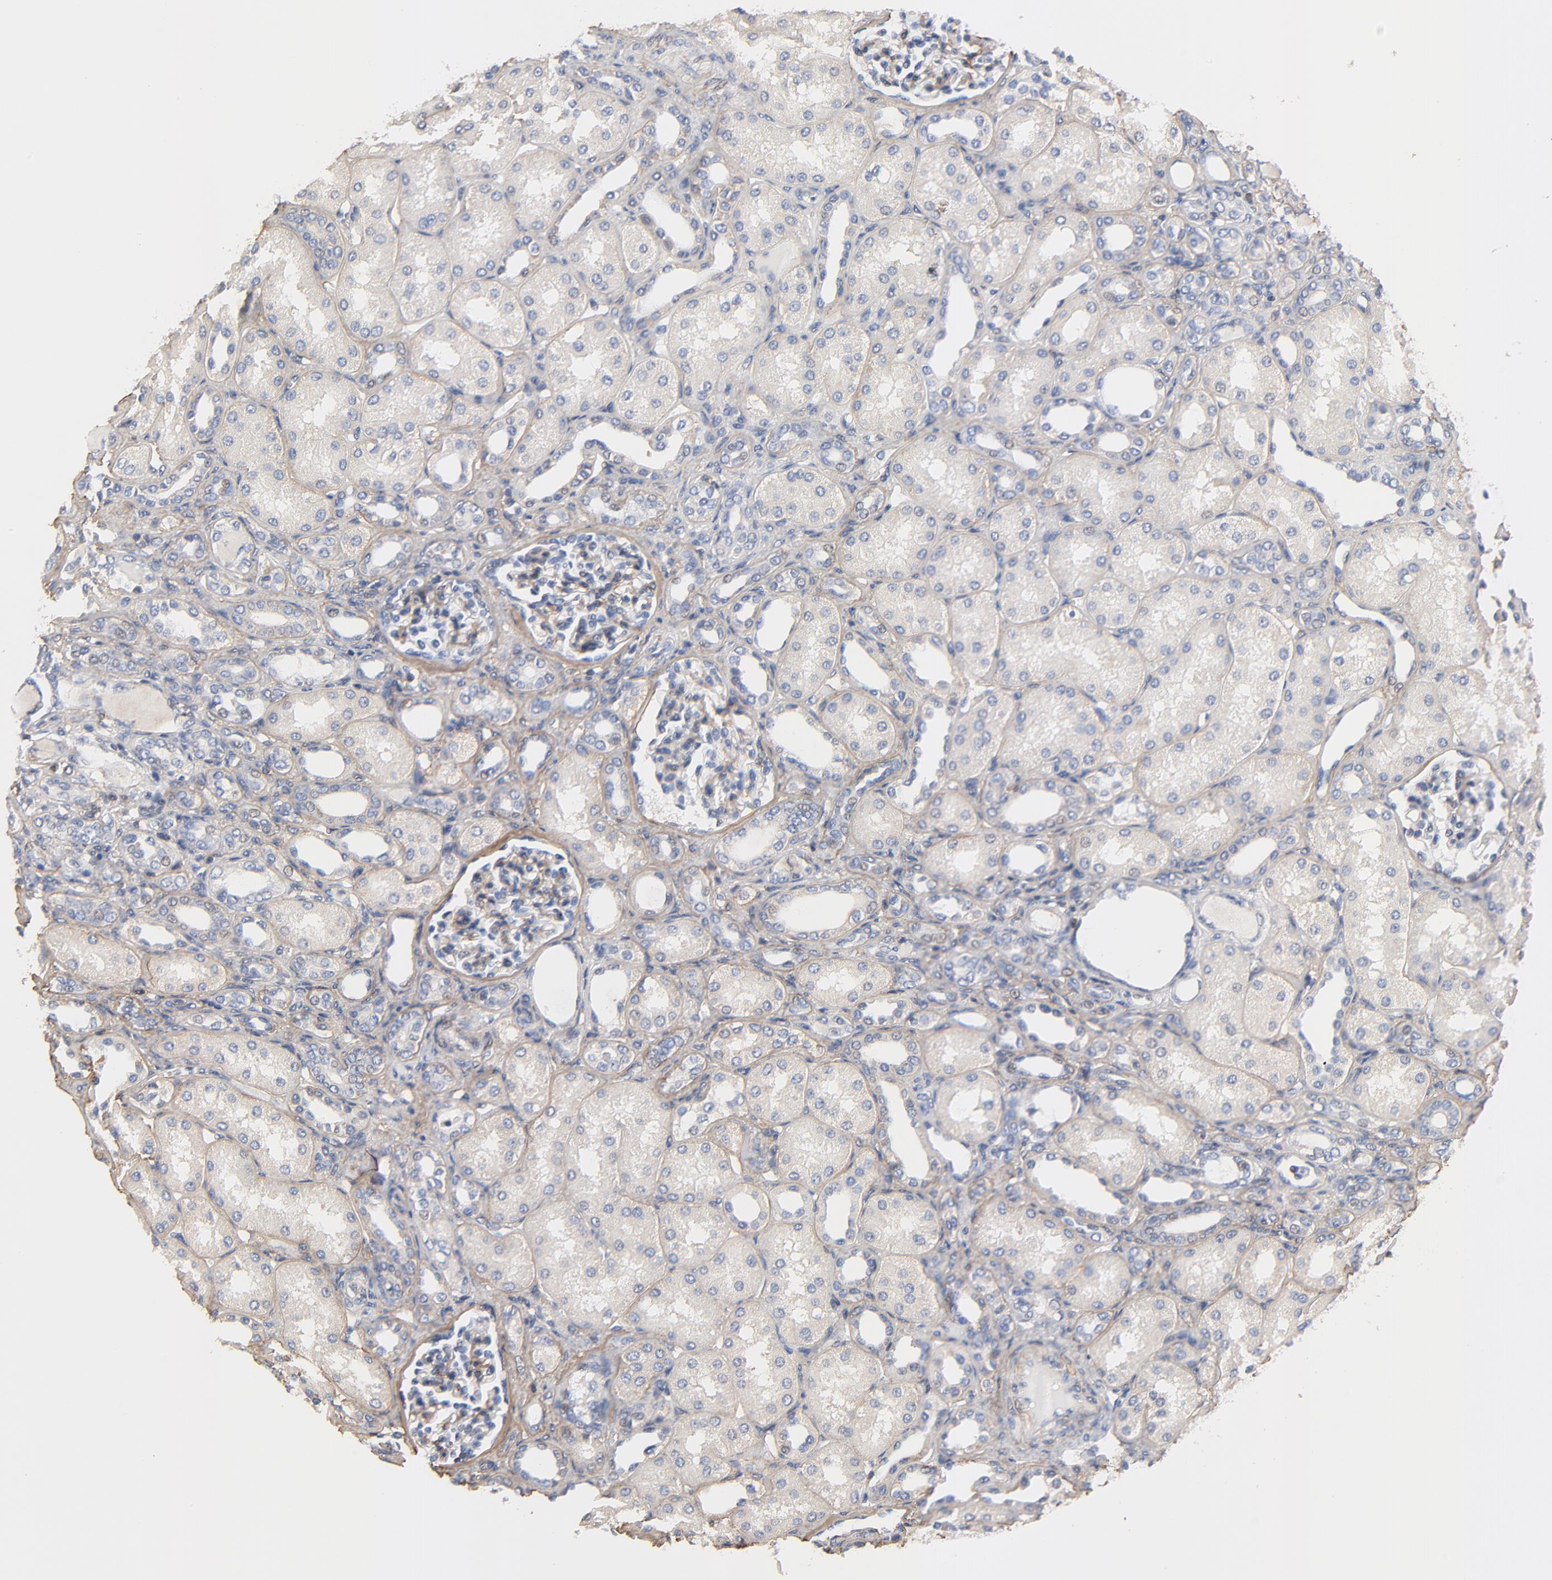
{"staining": {"intensity": "weak", "quantity": "25%-75%", "location": "cytoplasmic/membranous"}, "tissue": "kidney", "cell_type": "Cells in glomeruli", "image_type": "normal", "snomed": [{"axis": "morphology", "description": "Normal tissue, NOS"}, {"axis": "topography", "description": "Kidney"}], "caption": "Unremarkable kidney displays weak cytoplasmic/membranous expression in approximately 25%-75% of cells in glomeruli.", "gene": "SKAP1", "patient": {"sex": "male", "age": 7}}